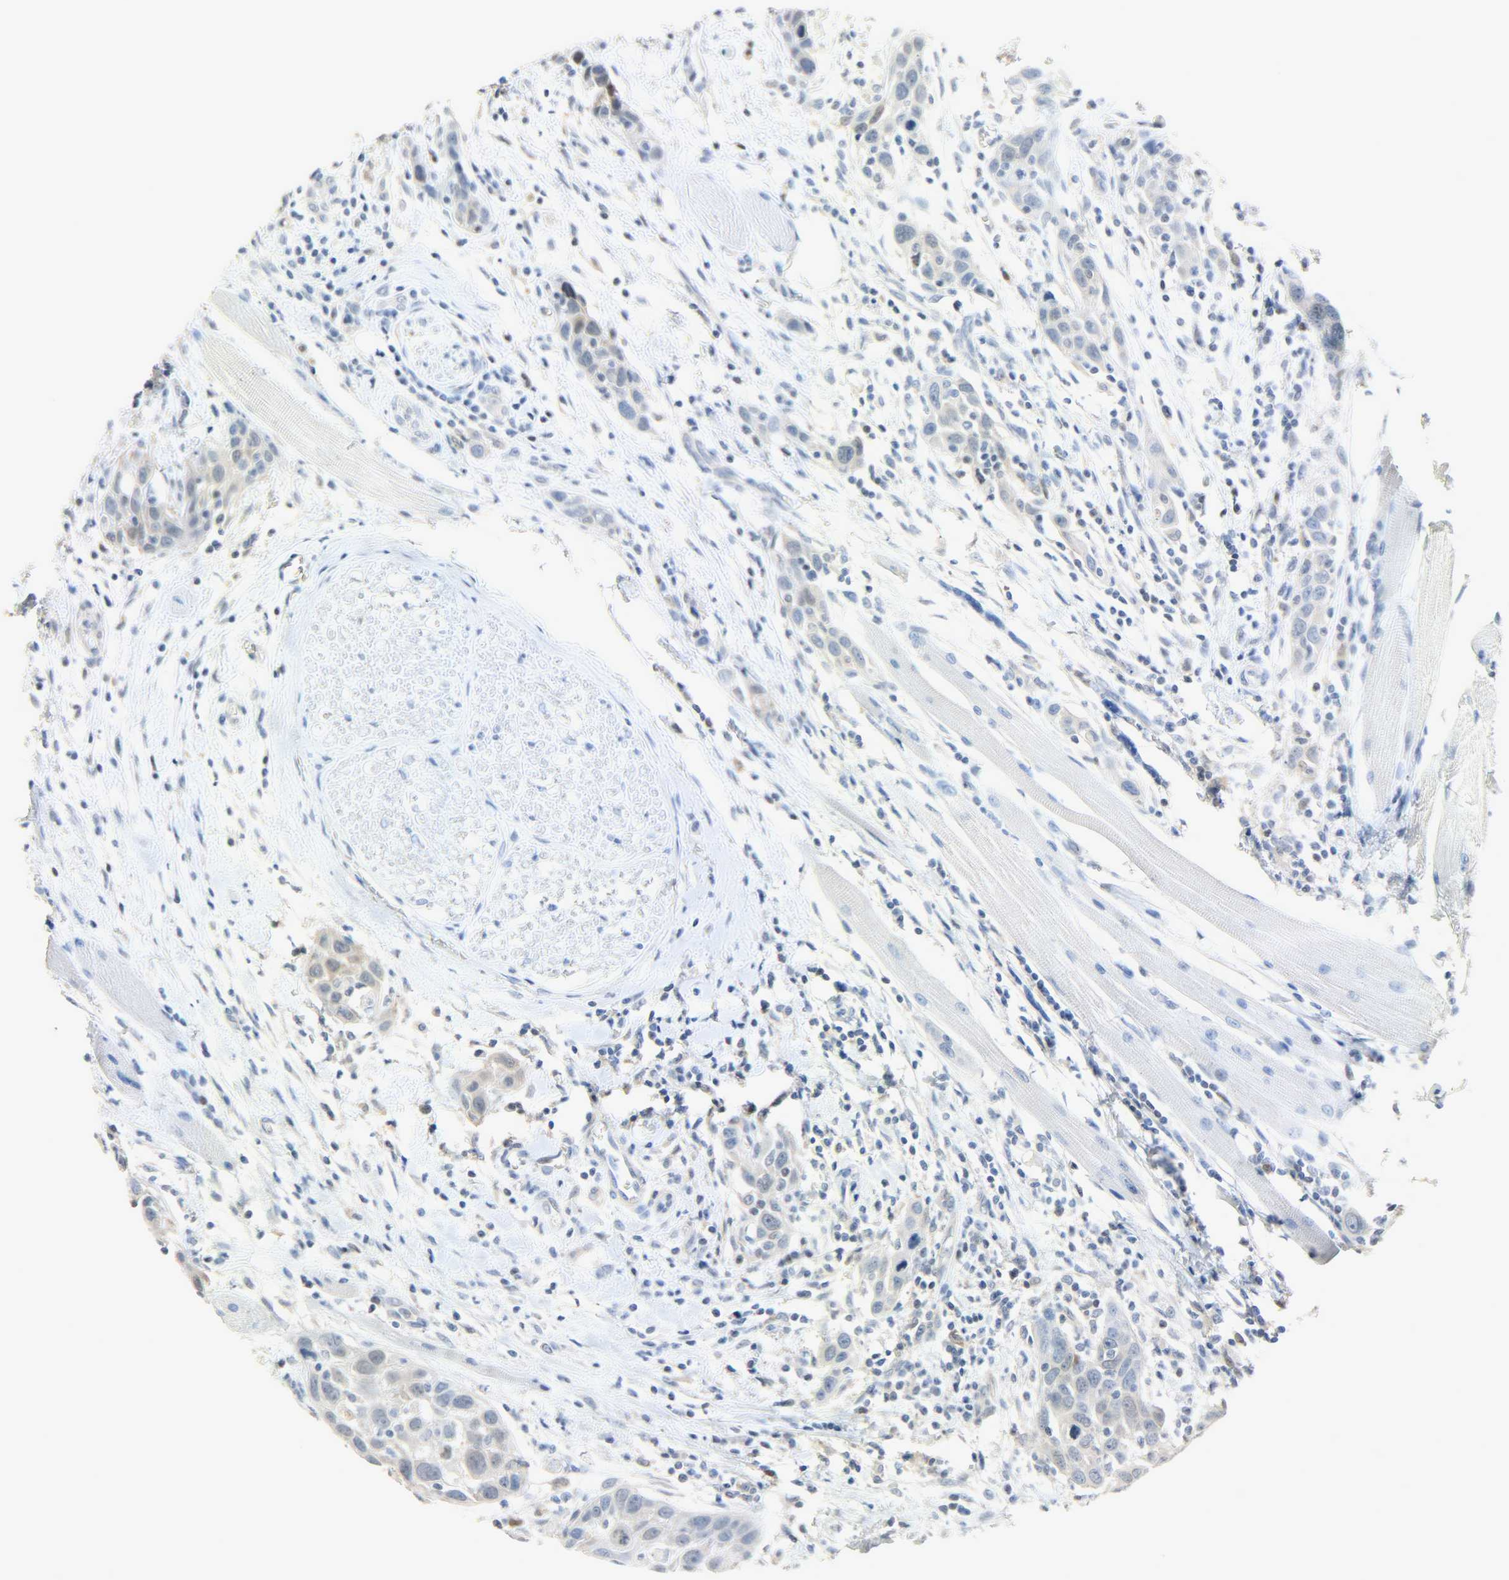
{"staining": {"intensity": "weak", "quantity": "25%-75%", "location": "cytoplasmic/membranous"}, "tissue": "head and neck cancer", "cell_type": "Tumor cells", "image_type": "cancer", "snomed": [{"axis": "morphology", "description": "Normal tissue, NOS"}, {"axis": "morphology", "description": "Squamous cell carcinoma, NOS"}, {"axis": "topography", "description": "Oral tissue"}, {"axis": "topography", "description": "Head-Neck"}], "caption": "IHC of head and neck squamous cell carcinoma shows low levels of weak cytoplasmic/membranous expression in approximately 25%-75% of tumor cells.", "gene": "EIF4EBP1", "patient": {"sex": "female", "age": 50}}